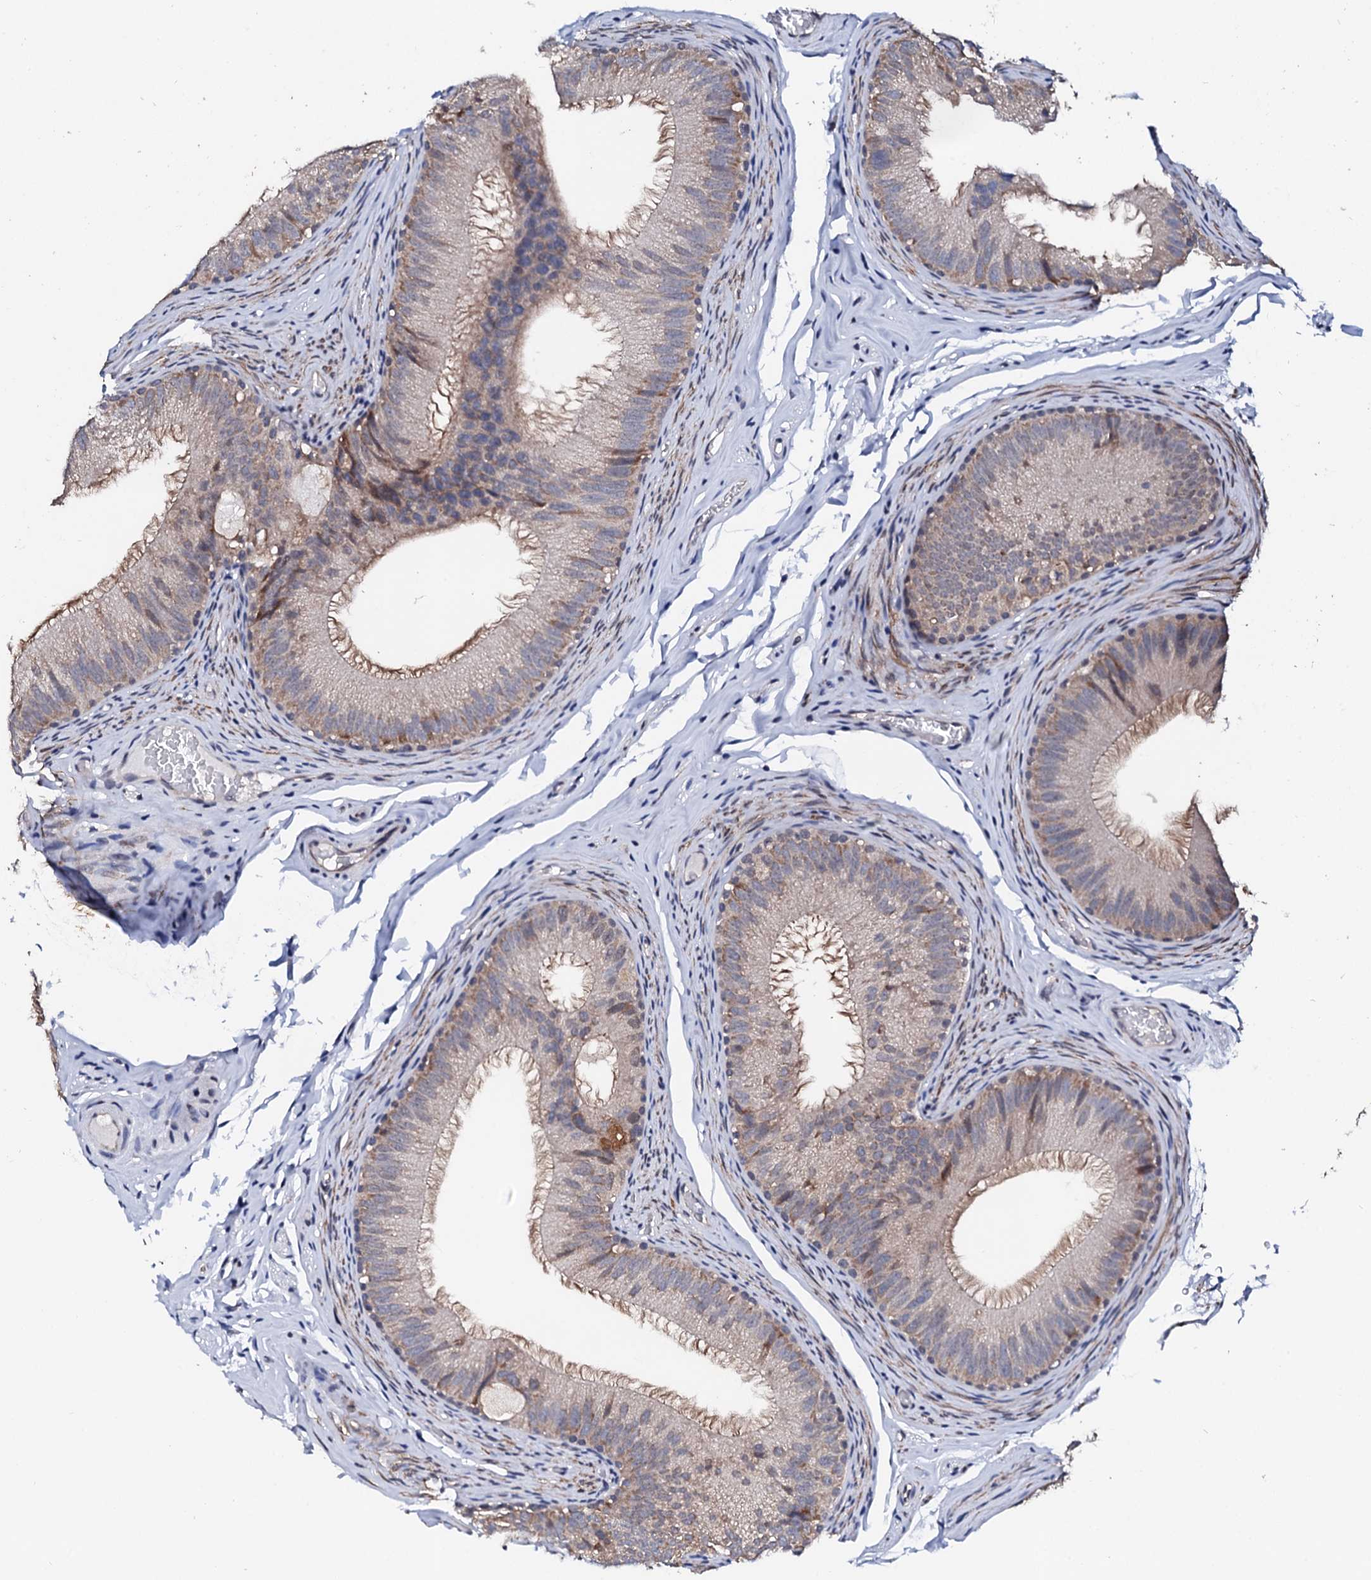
{"staining": {"intensity": "moderate", "quantity": "25%-75%", "location": "cytoplasmic/membranous"}, "tissue": "epididymis", "cell_type": "Glandular cells", "image_type": "normal", "snomed": [{"axis": "morphology", "description": "Normal tissue, NOS"}, {"axis": "topography", "description": "Epididymis"}], "caption": "Protein staining reveals moderate cytoplasmic/membranous staining in approximately 25%-75% of glandular cells in normal epididymis. (brown staining indicates protein expression, while blue staining denotes nuclei).", "gene": "NUP58", "patient": {"sex": "male", "age": 34}}